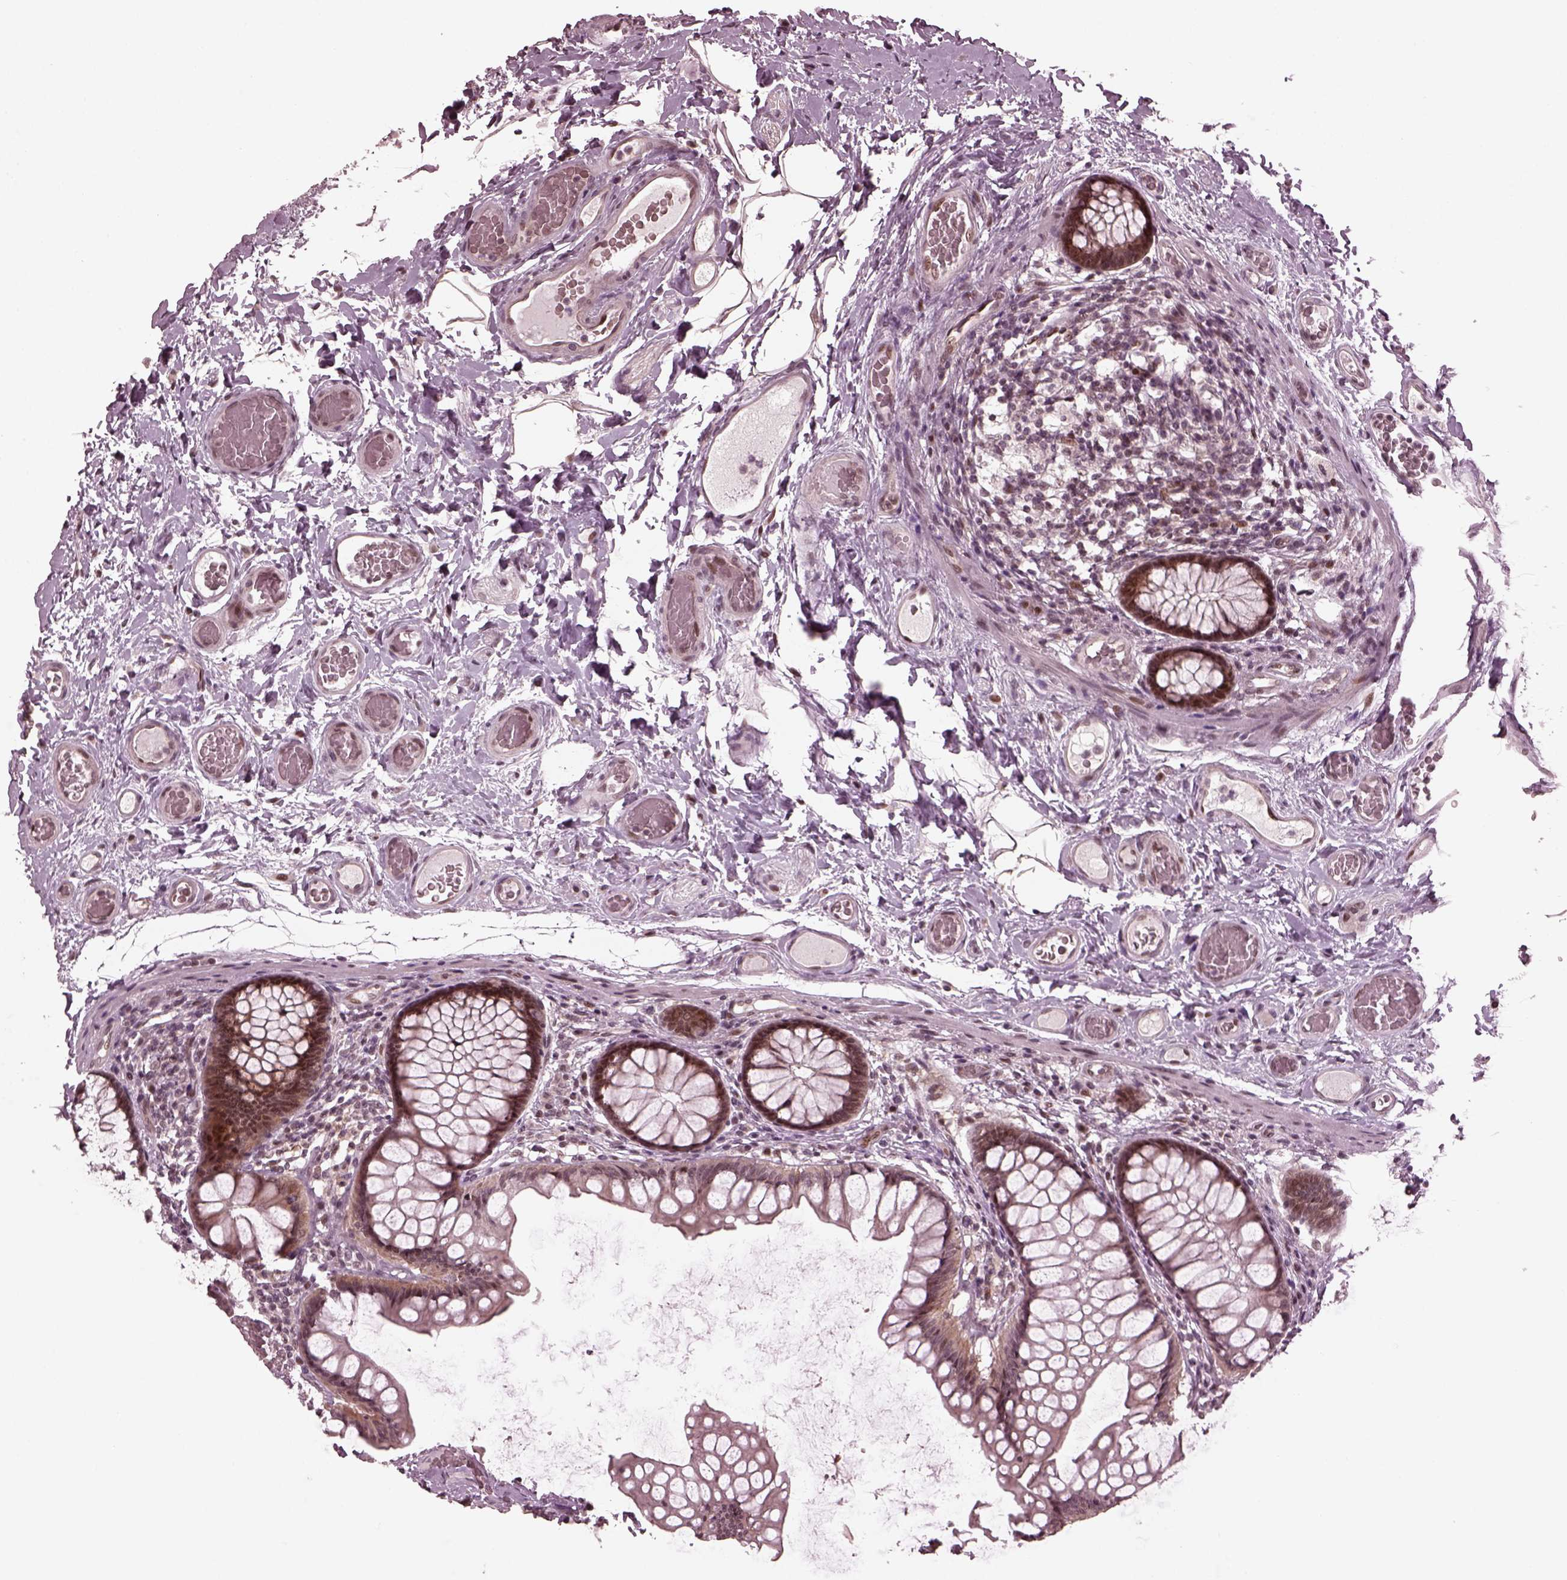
{"staining": {"intensity": "negative", "quantity": "none", "location": "none"}, "tissue": "colon", "cell_type": "Endothelial cells", "image_type": "normal", "snomed": [{"axis": "morphology", "description": "Normal tissue, NOS"}, {"axis": "topography", "description": "Colon"}], "caption": "DAB (3,3'-diaminobenzidine) immunohistochemical staining of benign human colon exhibits no significant expression in endothelial cells.", "gene": "TRIB3", "patient": {"sex": "female", "age": 65}}